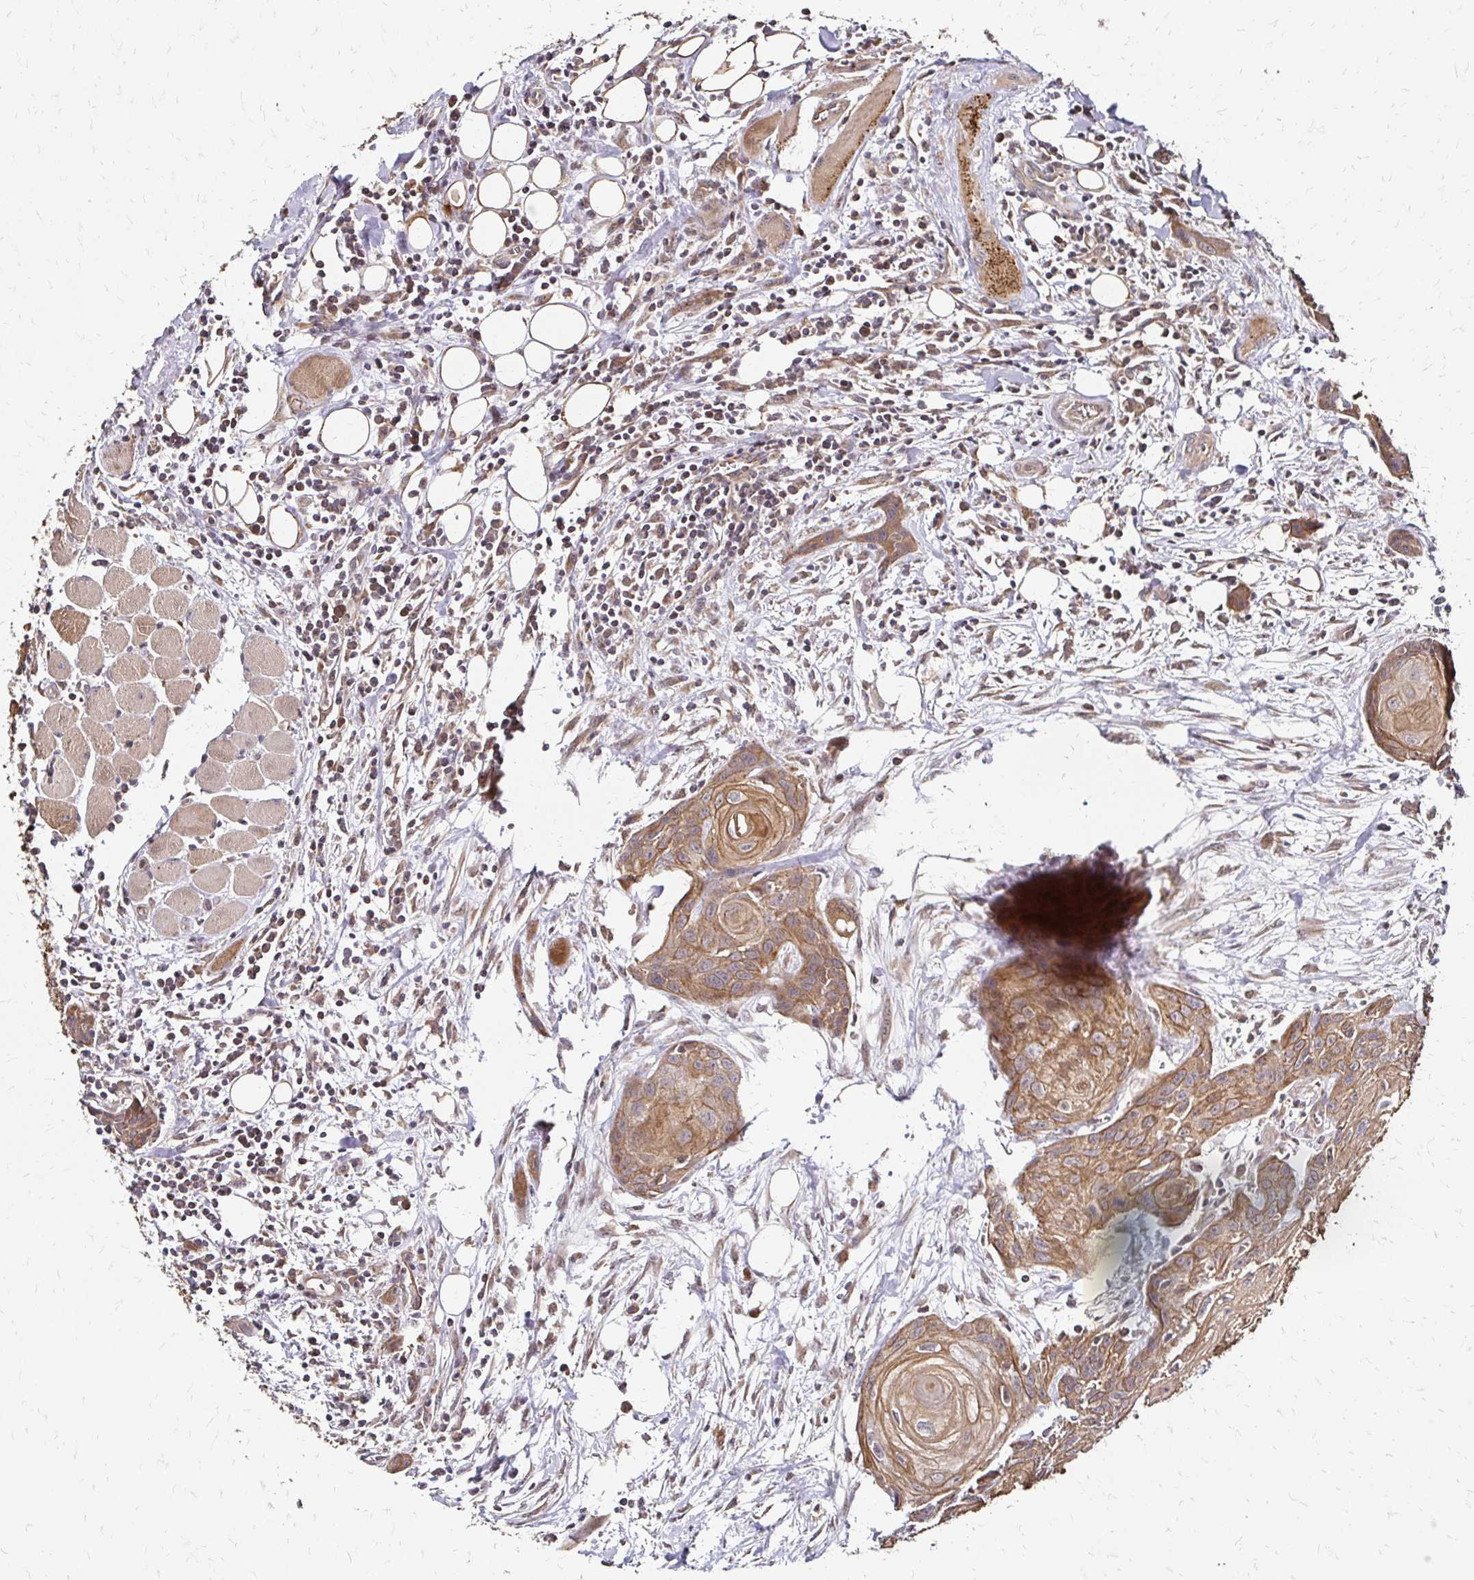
{"staining": {"intensity": "moderate", "quantity": ">75%", "location": "cytoplasmic/membranous"}, "tissue": "head and neck cancer", "cell_type": "Tumor cells", "image_type": "cancer", "snomed": [{"axis": "morphology", "description": "Squamous cell carcinoma, NOS"}, {"axis": "topography", "description": "Oral tissue"}, {"axis": "topography", "description": "Head-Neck"}], "caption": "Immunohistochemistry (IHC) (DAB) staining of human head and neck cancer displays moderate cytoplasmic/membranous protein positivity in about >75% of tumor cells. Nuclei are stained in blue.", "gene": "ZW10", "patient": {"sex": "male", "age": 58}}